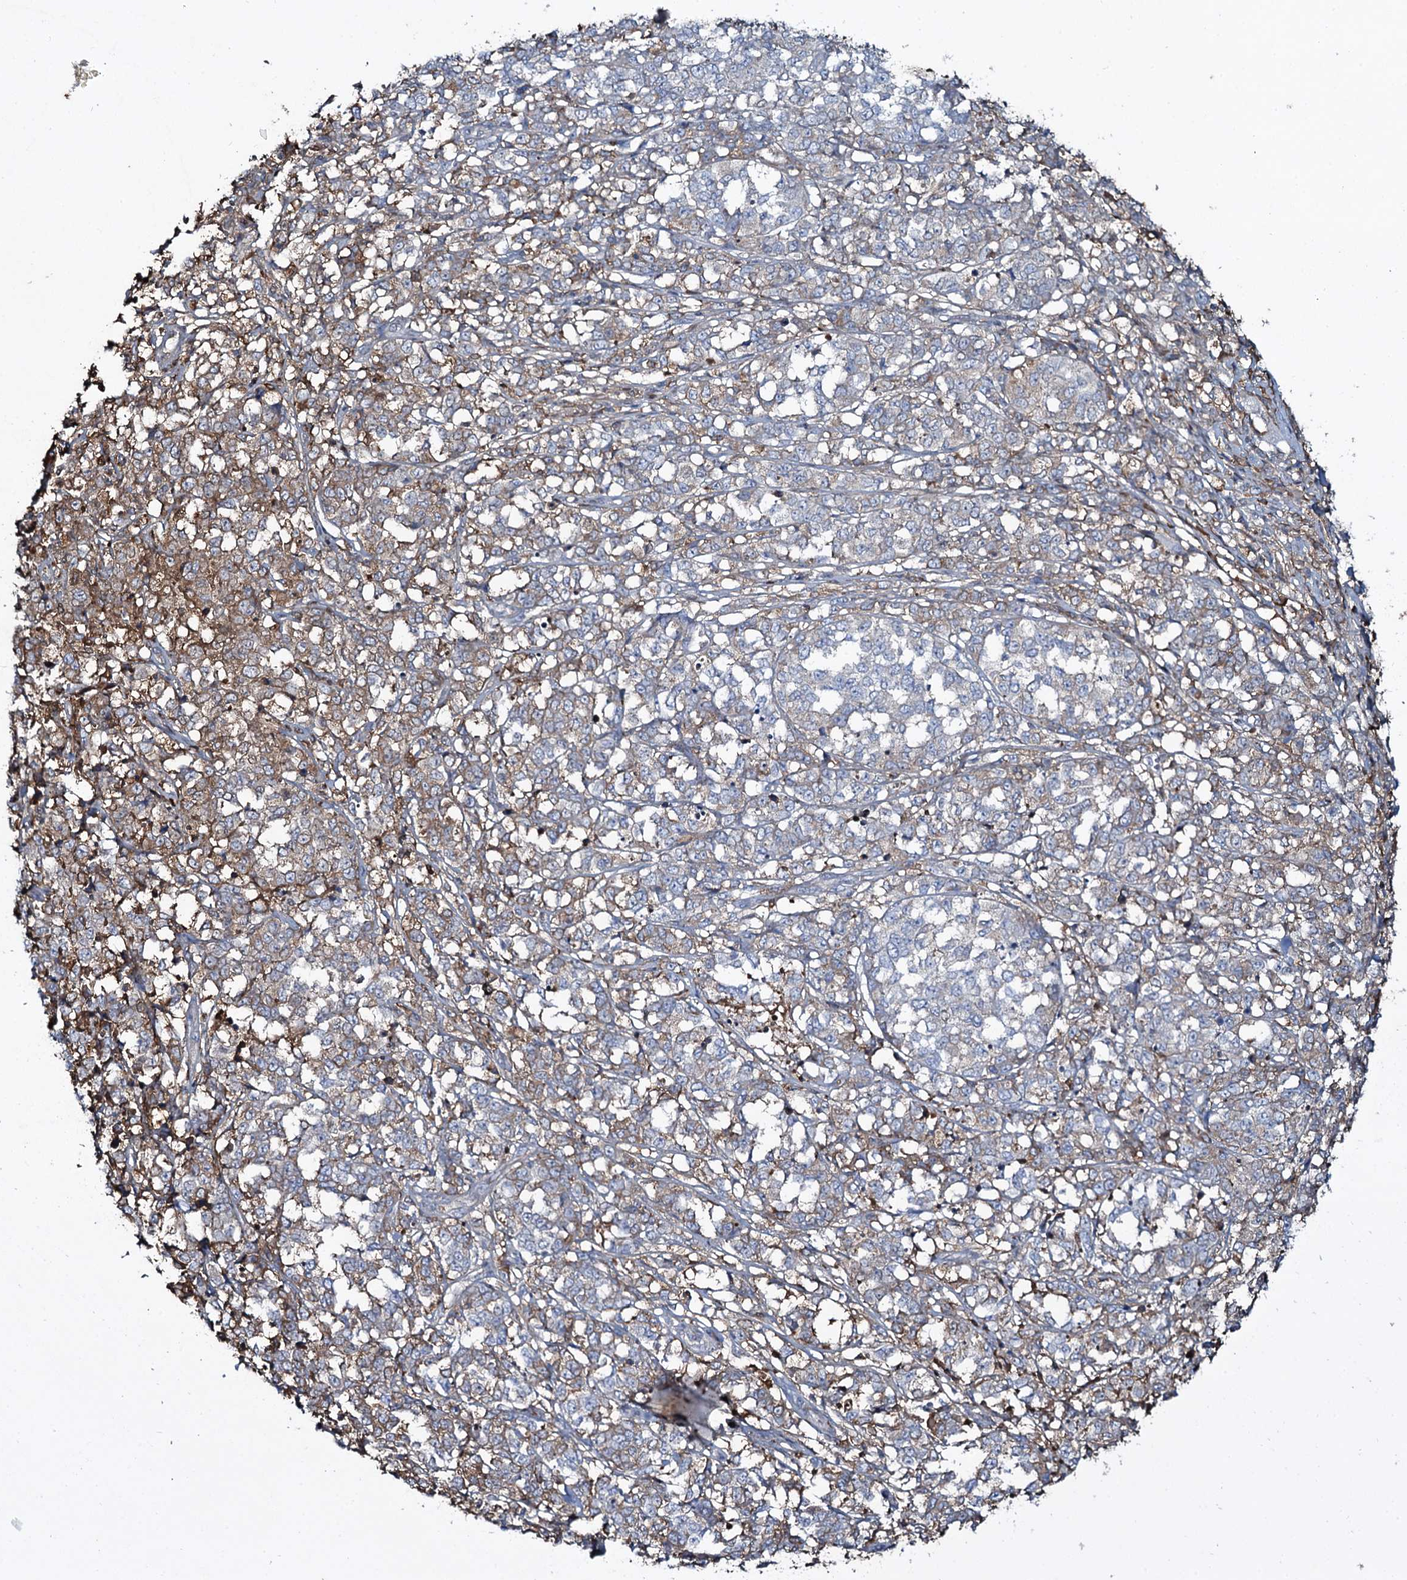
{"staining": {"intensity": "moderate", "quantity": "25%-75%", "location": "cytoplasmic/membranous"}, "tissue": "melanoma", "cell_type": "Tumor cells", "image_type": "cancer", "snomed": [{"axis": "morphology", "description": "Malignant melanoma, NOS"}, {"axis": "topography", "description": "Skin"}], "caption": "IHC micrograph of malignant melanoma stained for a protein (brown), which displays medium levels of moderate cytoplasmic/membranous positivity in about 25%-75% of tumor cells.", "gene": "EDN1", "patient": {"sex": "female", "age": 72}}